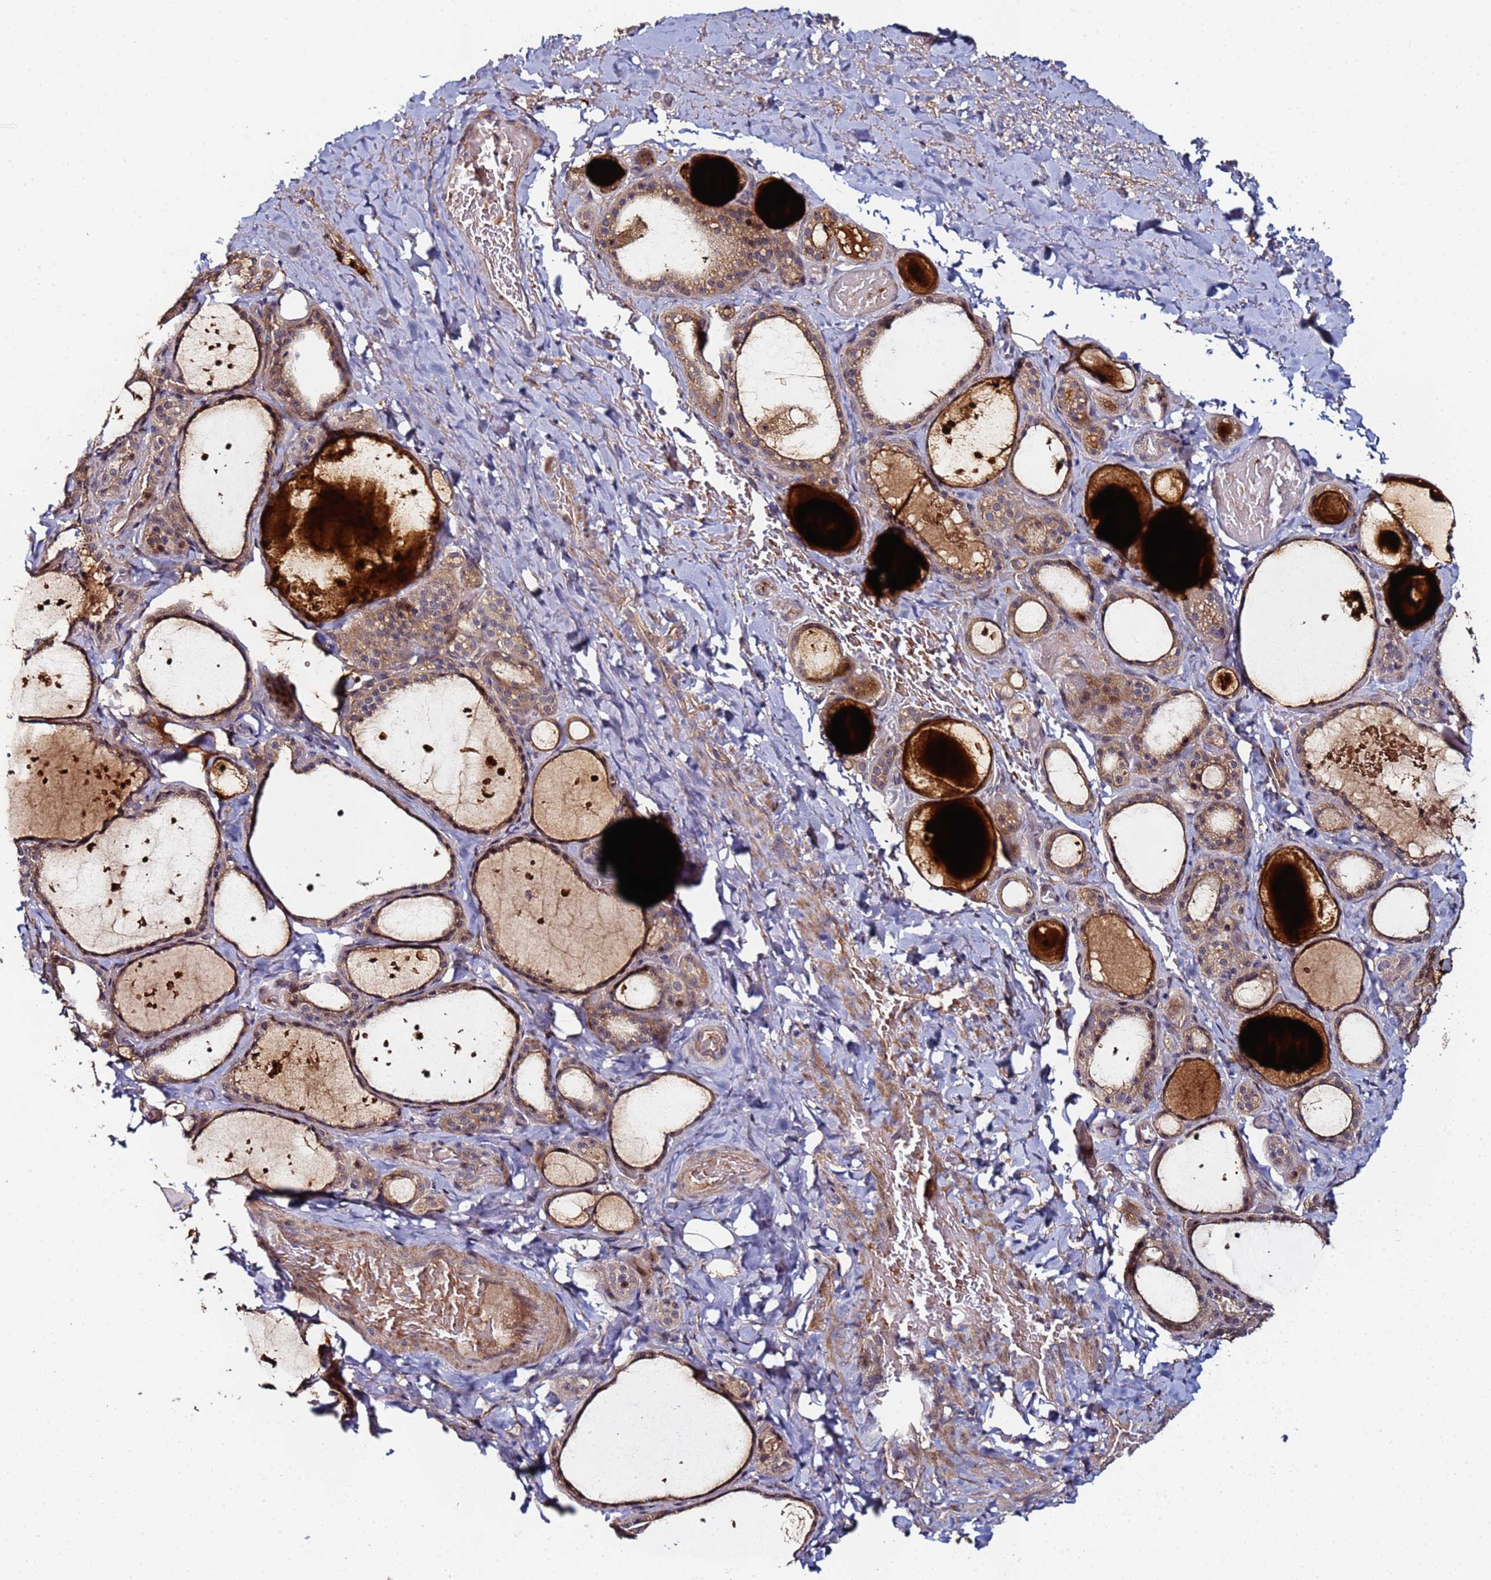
{"staining": {"intensity": "moderate", "quantity": ">75%", "location": "cytoplasmic/membranous,nuclear"}, "tissue": "thyroid gland", "cell_type": "Glandular cells", "image_type": "normal", "snomed": [{"axis": "morphology", "description": "Normal tissue, NOS"}, {"axis": "topography", "description": "Thyroid gland"}], "caption": "IHC (DAB (3,3'-diaminobenzidine)) staining of unremarkable human thyroid gland demonstrates moderate cytoplasmic/membranous,nuclear protein expression in about >75% of glandular cells.", "gene": "OSER1", "patient": {"sex": "female", "age": 44}}